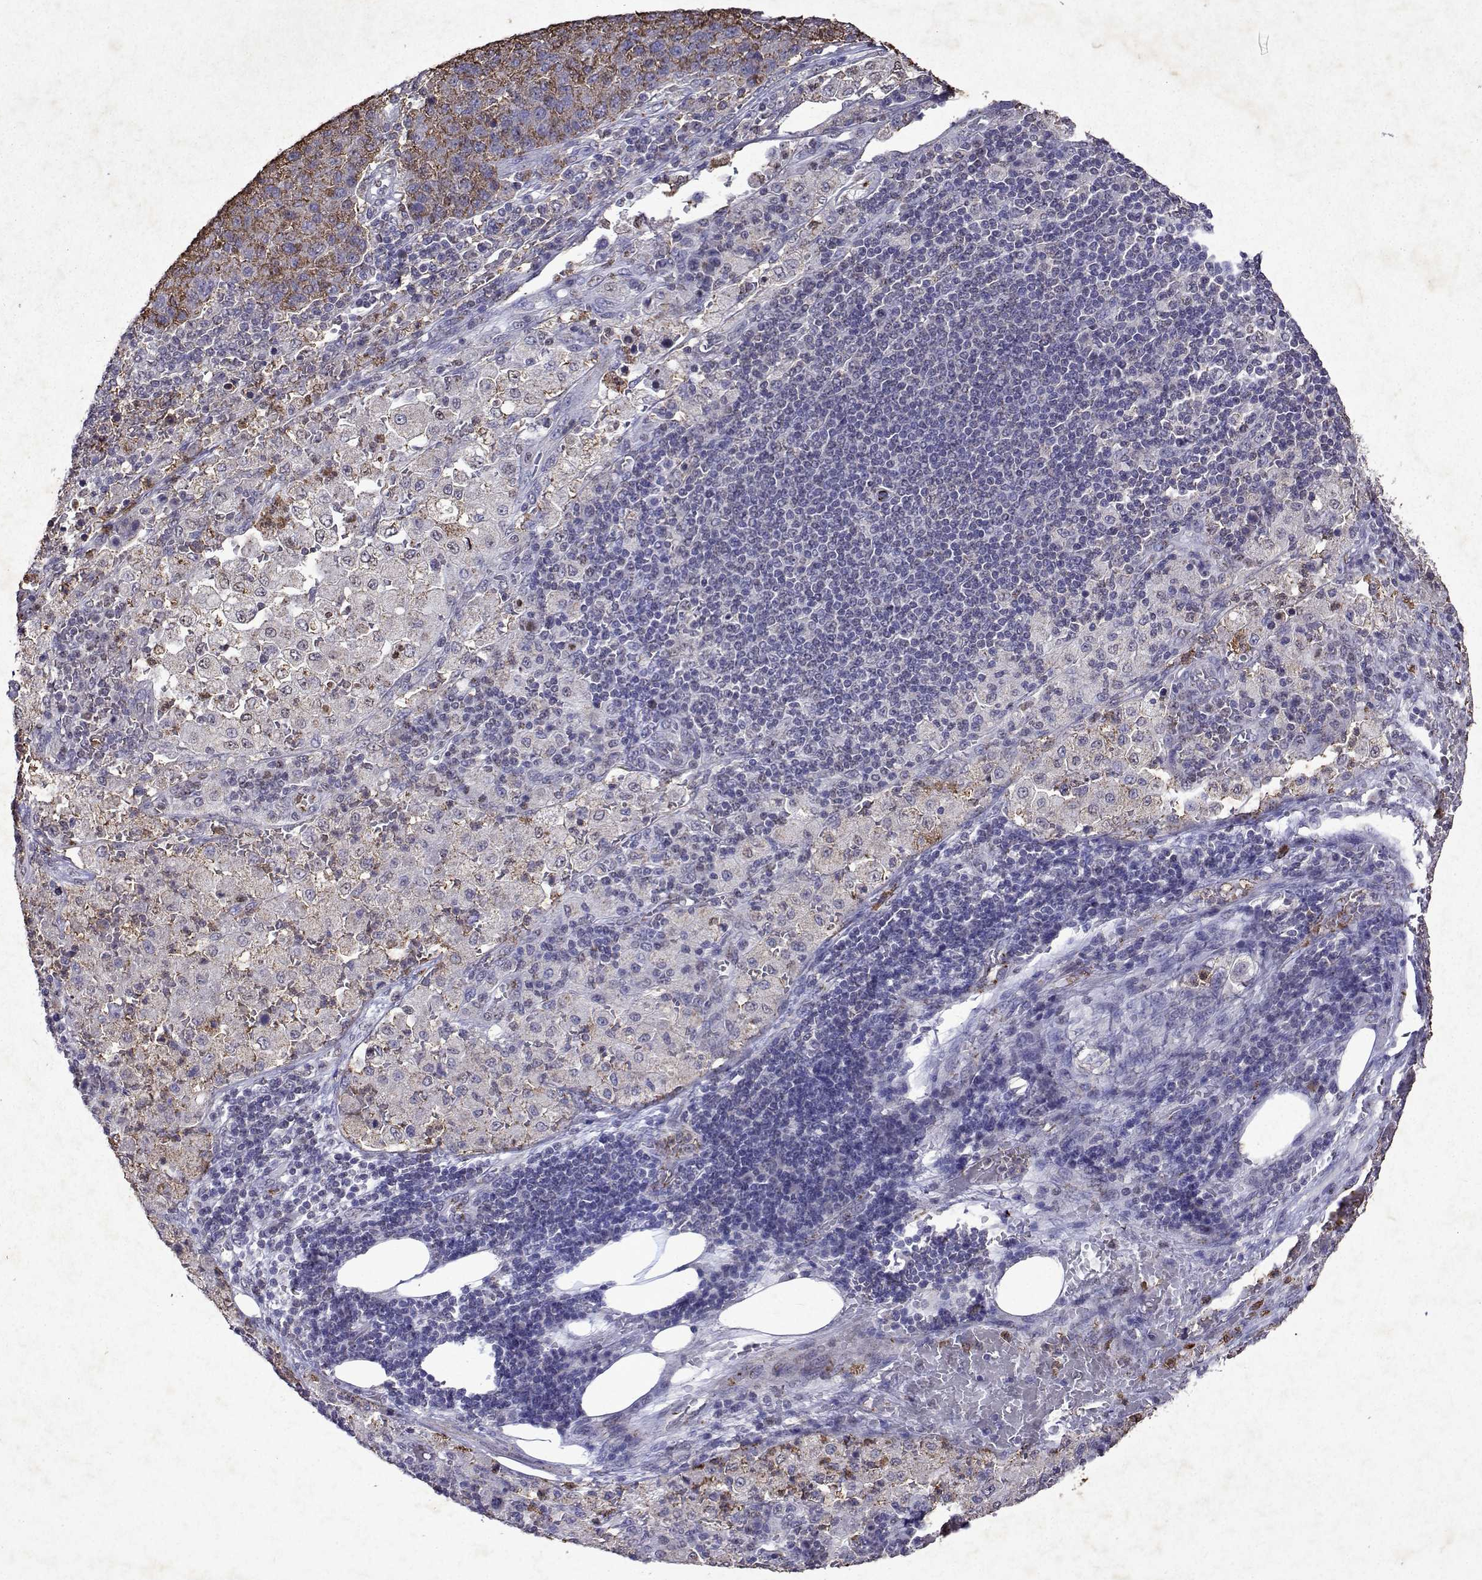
{"staining": {"intensity": "moderate", "quantity": "<25%", "location": "cytoplasmic/membranous"}, "tissue": "pancreatic cancer", "cell_type": "Tumor cells", "image_type": "cancer", "snomed": [{"axis": "morphology", "description": "Adenocarcinoma, NOS"}, {"axis": "topography", "description": "Pancreas"}], "caption": "There is low levels of moderate cytoplasmic/membranous staining in tumor cells of pancreatic cancer (adenocarcinoma), as demonstrated by immunohistochemical staining (brown color).", "gene": "DUSP28", "patient": {"sex": "female", "age": 61}}